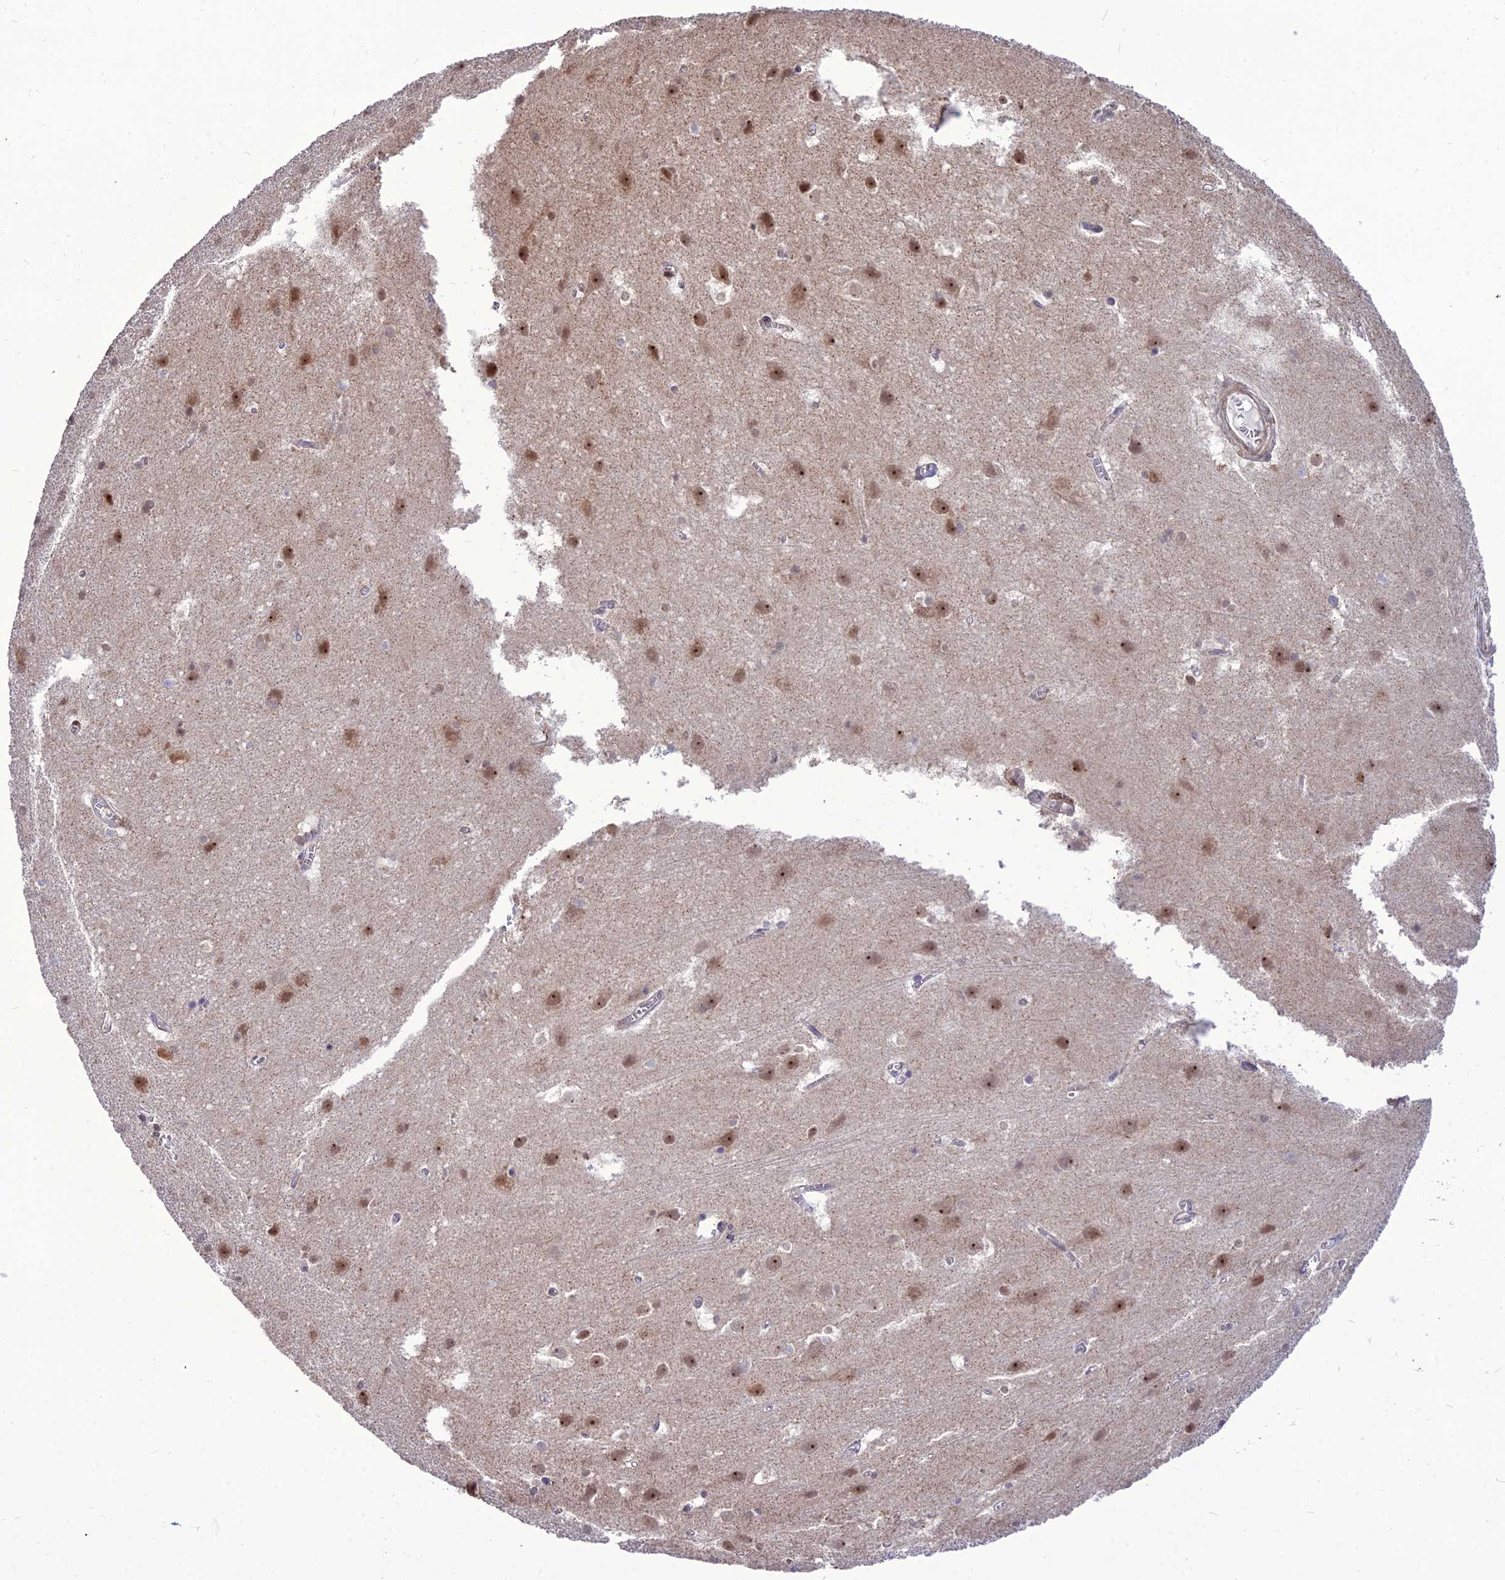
{"staining": {"intensity": "negative", "quantity": "none", "location": "none"}, "tissue": "cerebral cortex", "cell_type": "Endothelial cells", "image_type": "normal", "snomed": [{"axis": "morphology", "description": "Normal tissue, NOS"}, {"axis": "topography", "description": "Cerebral cortex"}], "caption": "Endothelial cells show no significant positivity in benign cerebral cortex.", "gene": "TSPYL2", "patient": {"sex": "male", "age": 54}}